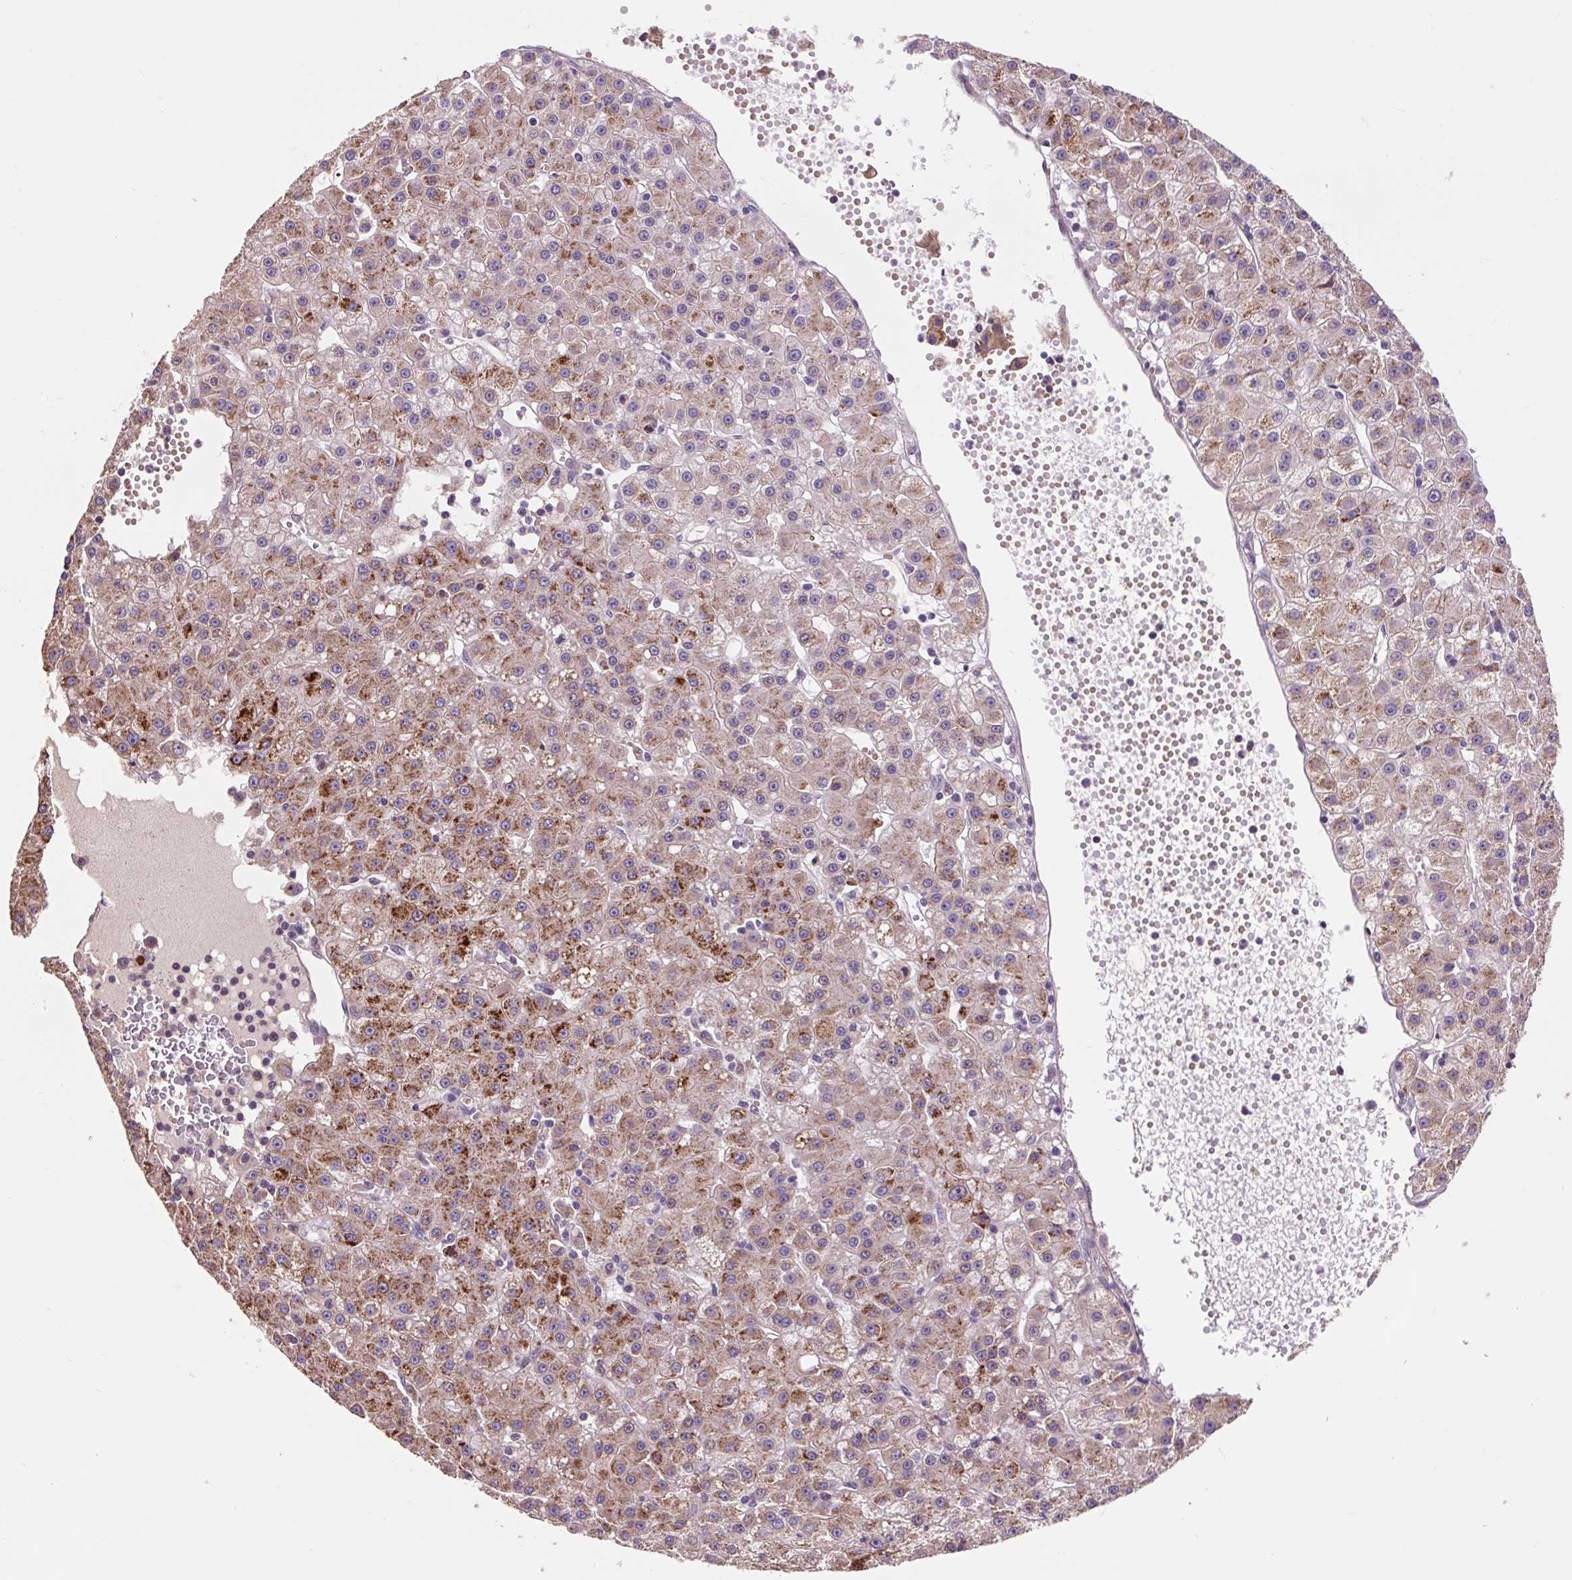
{"staining": {"intensity": "moderate", "quantity": ">75%", "location": "cytoplasmic/membranous"}, "tissue": "liver cancer", "cell_type": "Tumor cells", "image_type": "cancer", "snomed": [{"axis": "morphology", "description": "Carcinoma, Hepatocellular, NOS"}, {"axis": "topography", "description": "Liver"}], "caption": "About >75% of tumor cells in liver hepatocellular carcinoma display moderate cytoplasmic/membranous protein expression as visualized by brown immunohistochemical staining.", "gene": "PRIMPOL", "patient": {"sex": "male", "age": 76}}